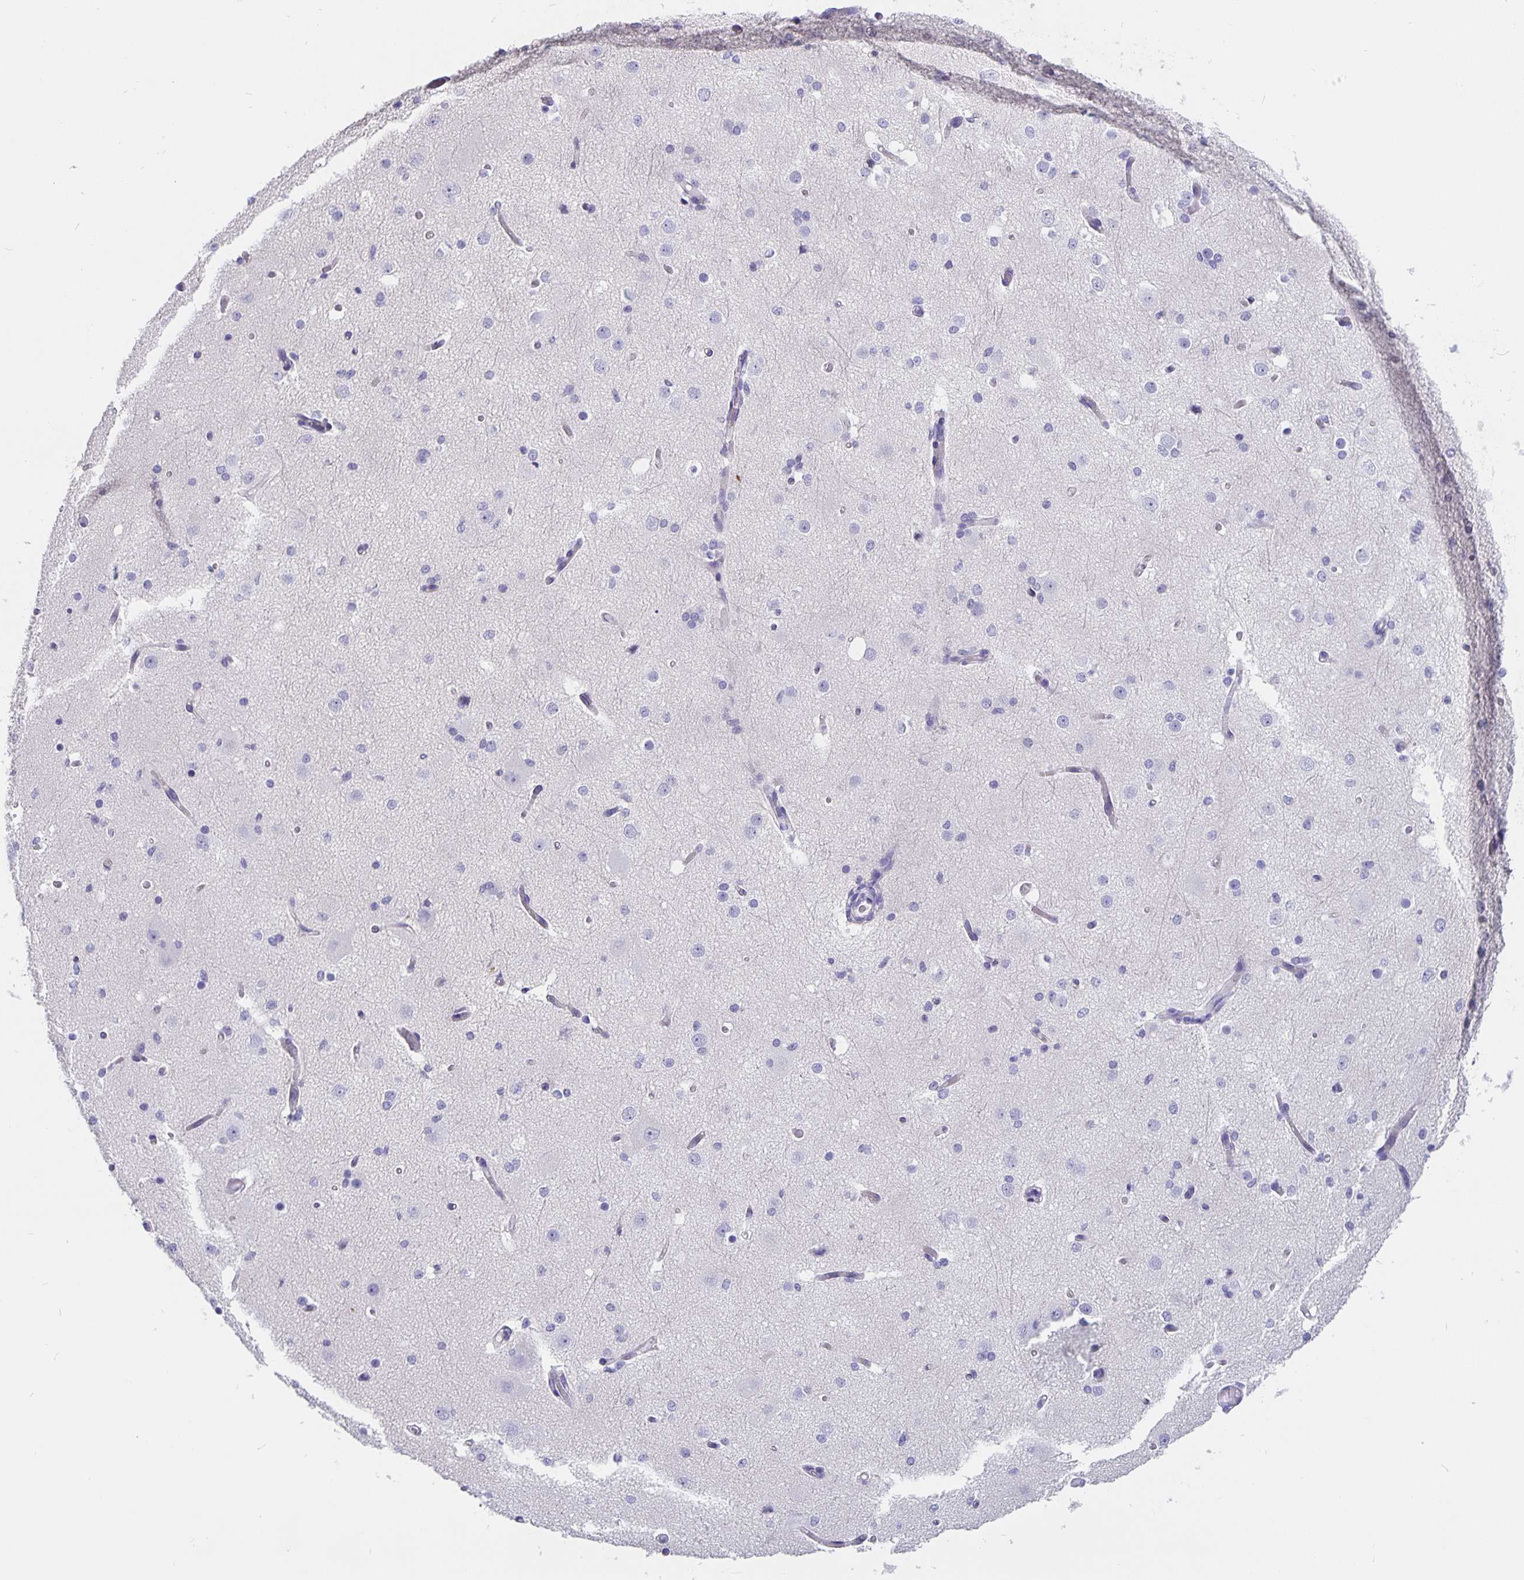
{"staining": {"intensity": "negative", "quantity": "none", "location": "none"}, "tissue": "cerebral cortex", "cell_type": "Endothelial cells", "image_type": "normal", "snomed": [{"axis": "morphology", "description": "Normal tissue, NOS"}, {"axis": "morphology", "description": "Inflammation, NOS"}, {"axis": "topography", "description": "Cerebral cortex"}], "caption": "Immunohistochemical staining of benign cerebral cortex exhibits no significant expression in endothelial cells.", "gene": "CFAP74", "patient": {"sex": "male", "age": 6}}